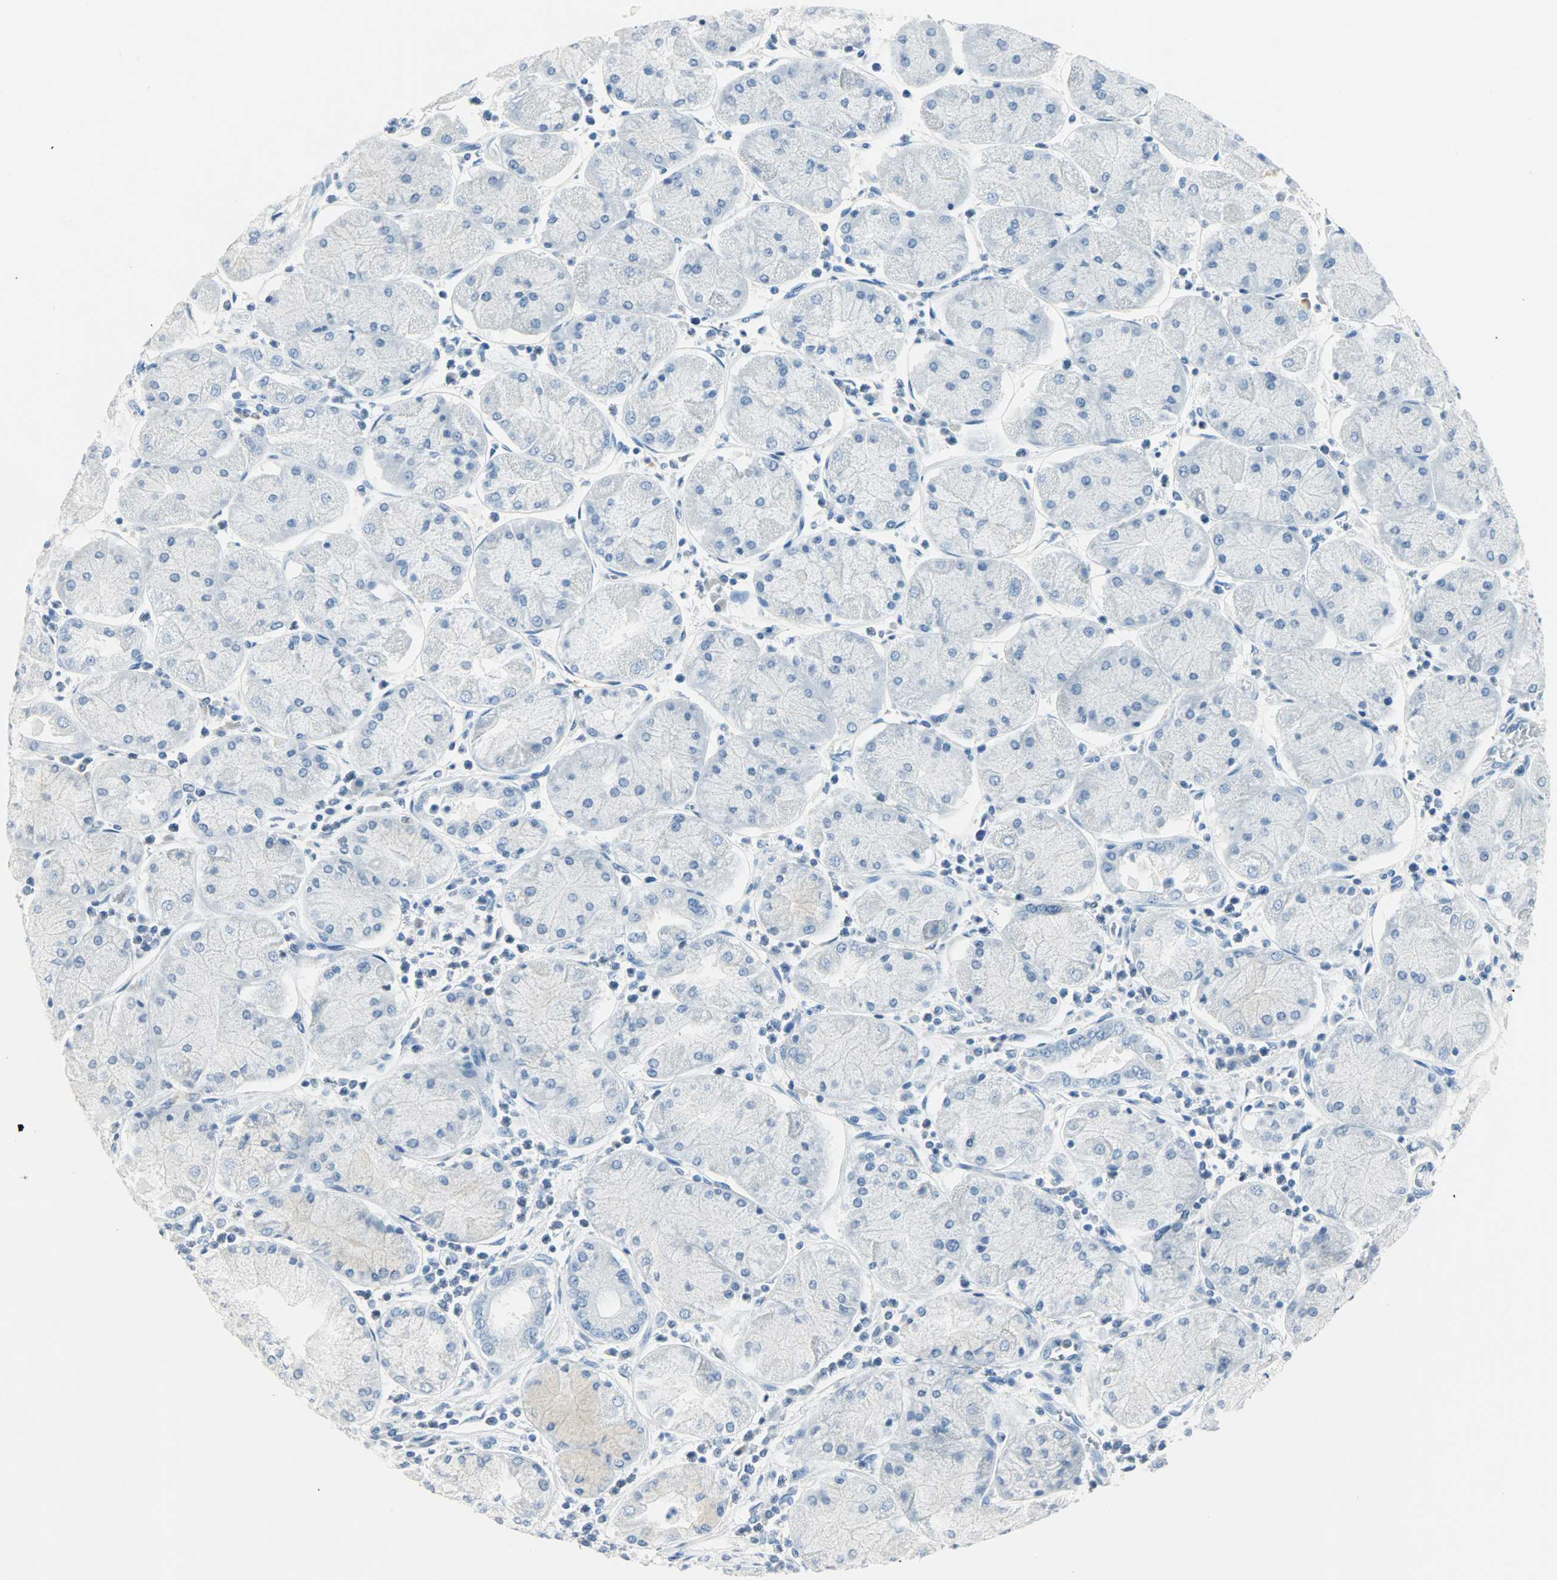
{"staining": {"intensity": "negative", "quantity": "none", "location": "none"}, "tissue": "stomach cancer", "cell_type": "Tumor cells", "image_type": "cancer", "snomed": [{"axis": "morphology", "description": "Normal tissue, NOS"}, {"axis": "morphology", "description": "Adenocarcinoma, NOS"}, {"axis": "topography", "description": "Stomach, upper"}, {"axis": "topography", "description": "Stomach"}], "caption": "Immunohistochemistry micrograph of neoplastic tissue: stomach adenocarcinoma stained with DAB demonstrates no significant protein positivity in tumor cells.", "gene": "PTPN6", "patient": {"sex": "male", "age": 59}}